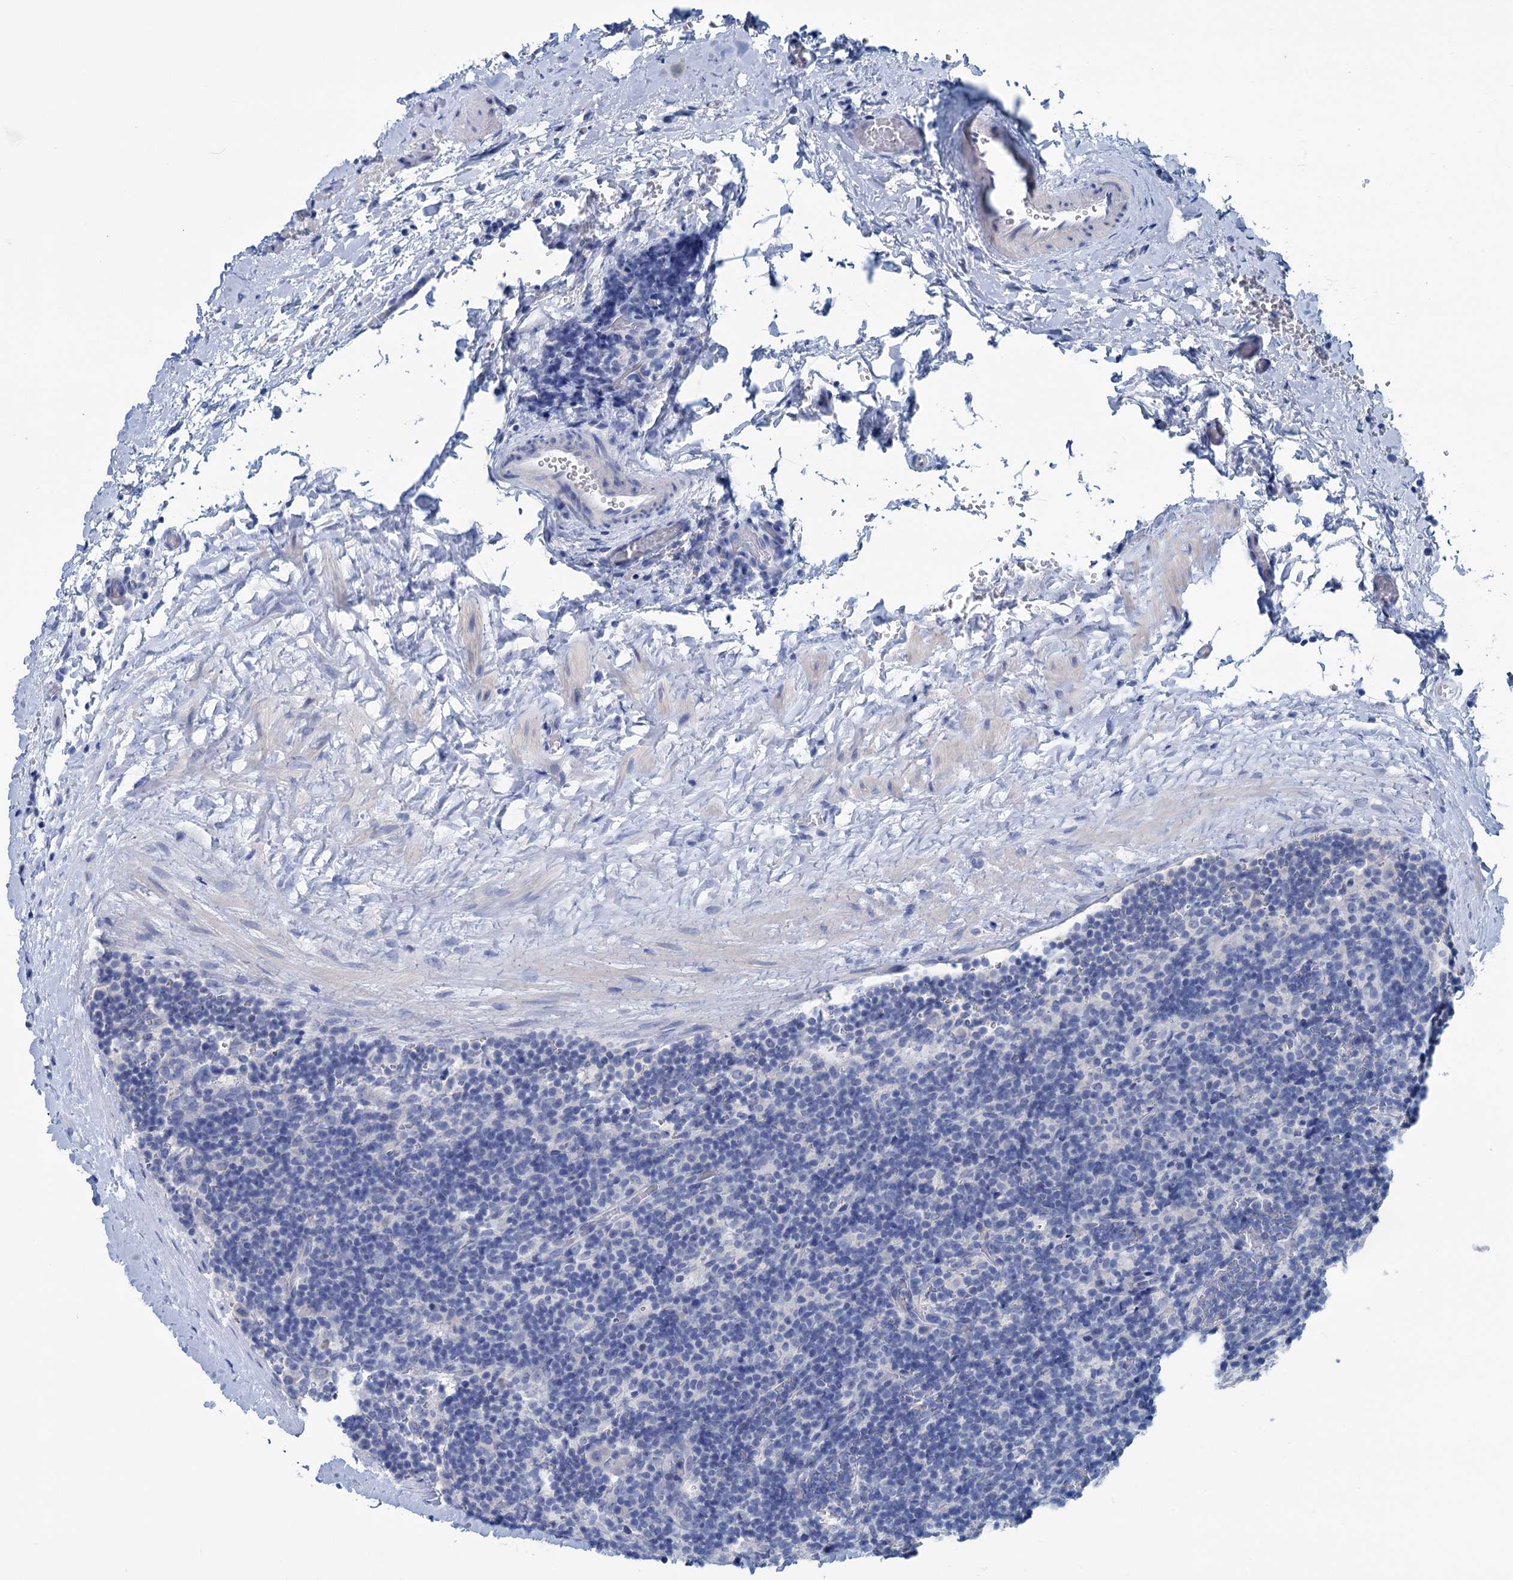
{"staining": {"intensity": "negative", "quantity": "none", "location": "none"}, "tissue": "lymphoma", "cell_type": "Tumor cells", "image_type": "cancer", "snomed": [{"axis": "morphology", "description": "Hodgkin's disease, NOS"}, {"axis": "topography", "description": "Lymph node"}], "caption": "Micrograph shows no protein positivity in tumor cells of lymphoma tissue. (Immunohistochemistry (ihc), brightfield microscopy, high magnification).", "gene": "MYOZ3", "patient": {"sex": "female", "age": 57}}